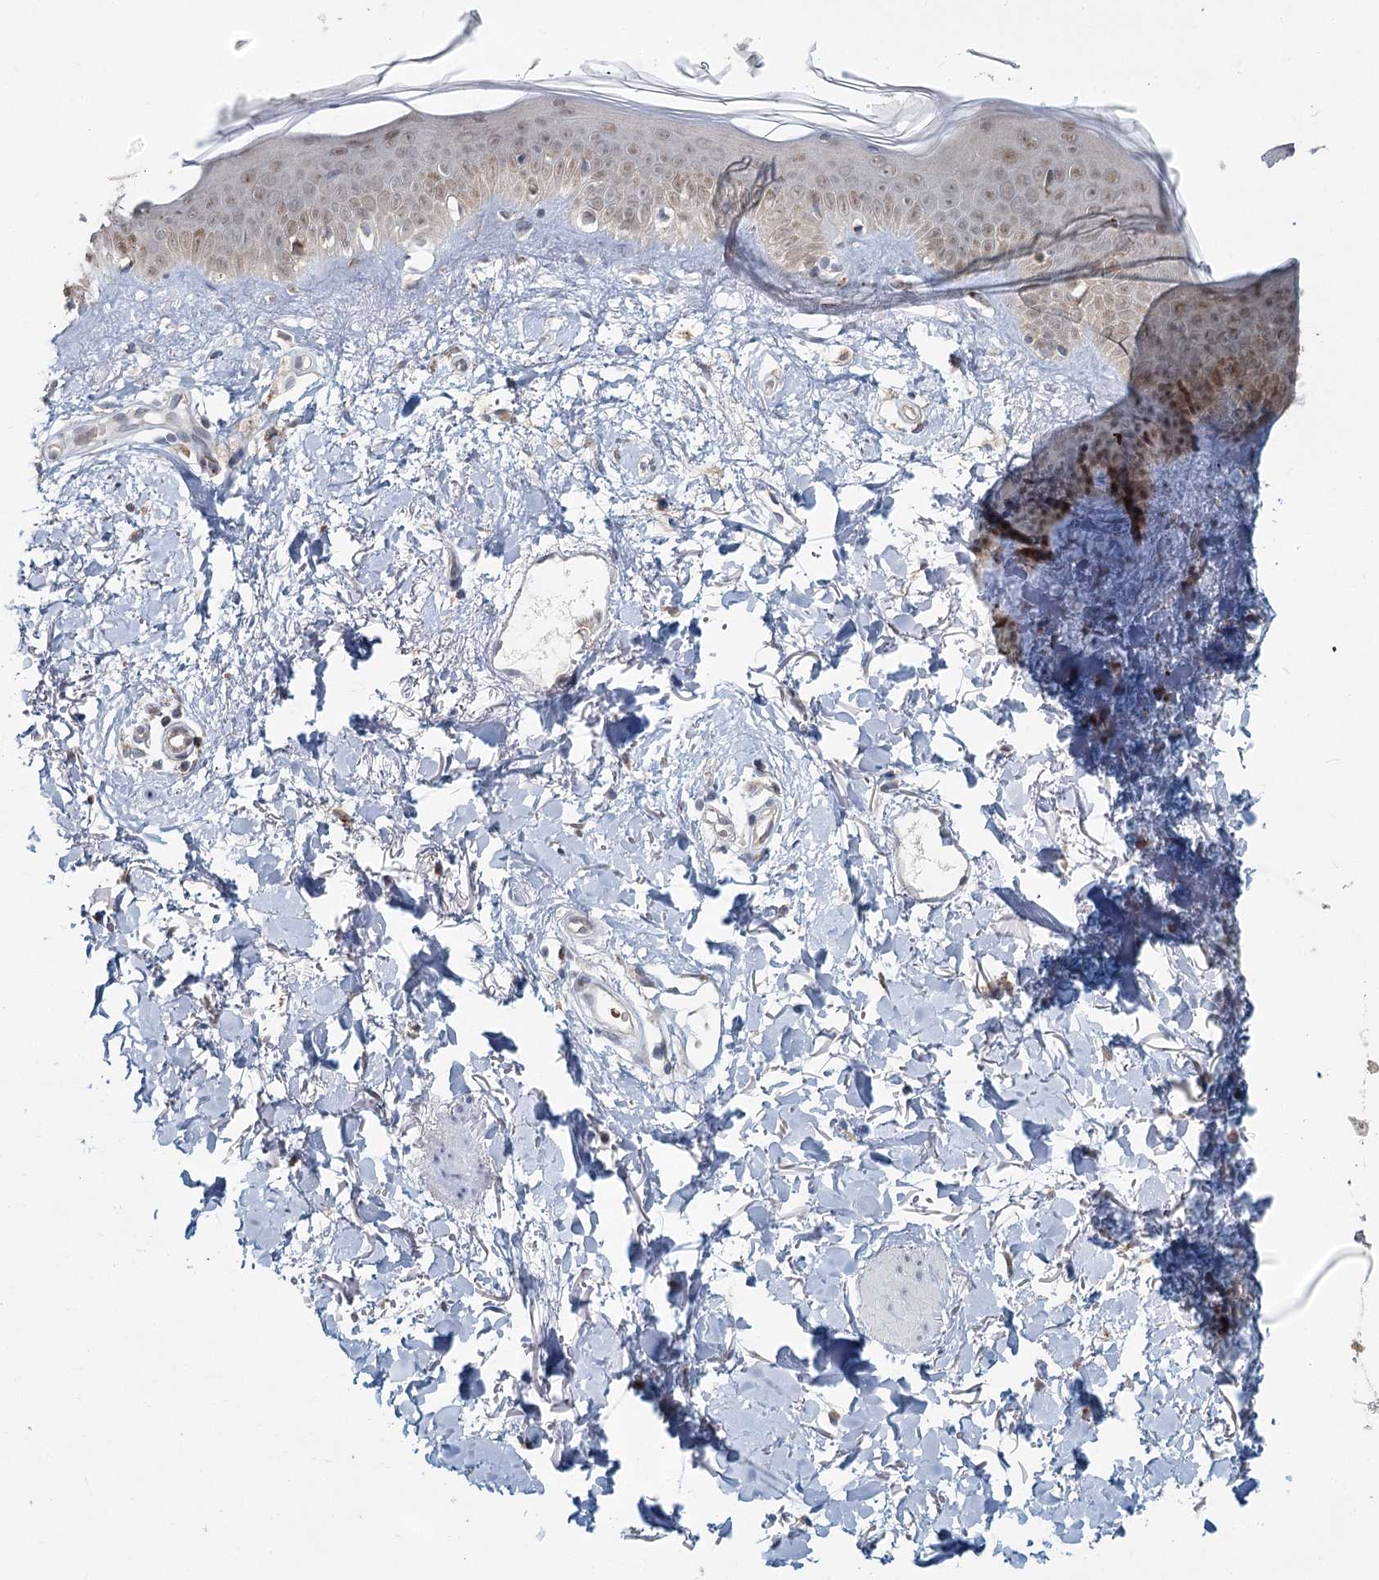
{"staining": {"intensity": "moderate", "quantity": ">75%", "location": "cytoplasmic/membranous,nuclear"}, "tissue": "skin", "cell_type": "Fibroblasts", "image_type": "normal", "snomed": [{"axis": "morphology", "description": "Normal tissue, NOS"}, {"axis": "topography", "description": "Skin"}], "caption": "This is a photomicrograph of immunohistochemistry staining of normal skin, which shows moderate staining in the cytoplasmic/membranous,nuclear of fibroblasts.", "gene": "ADK", "patient": {"sex": "female", "age": 58}}